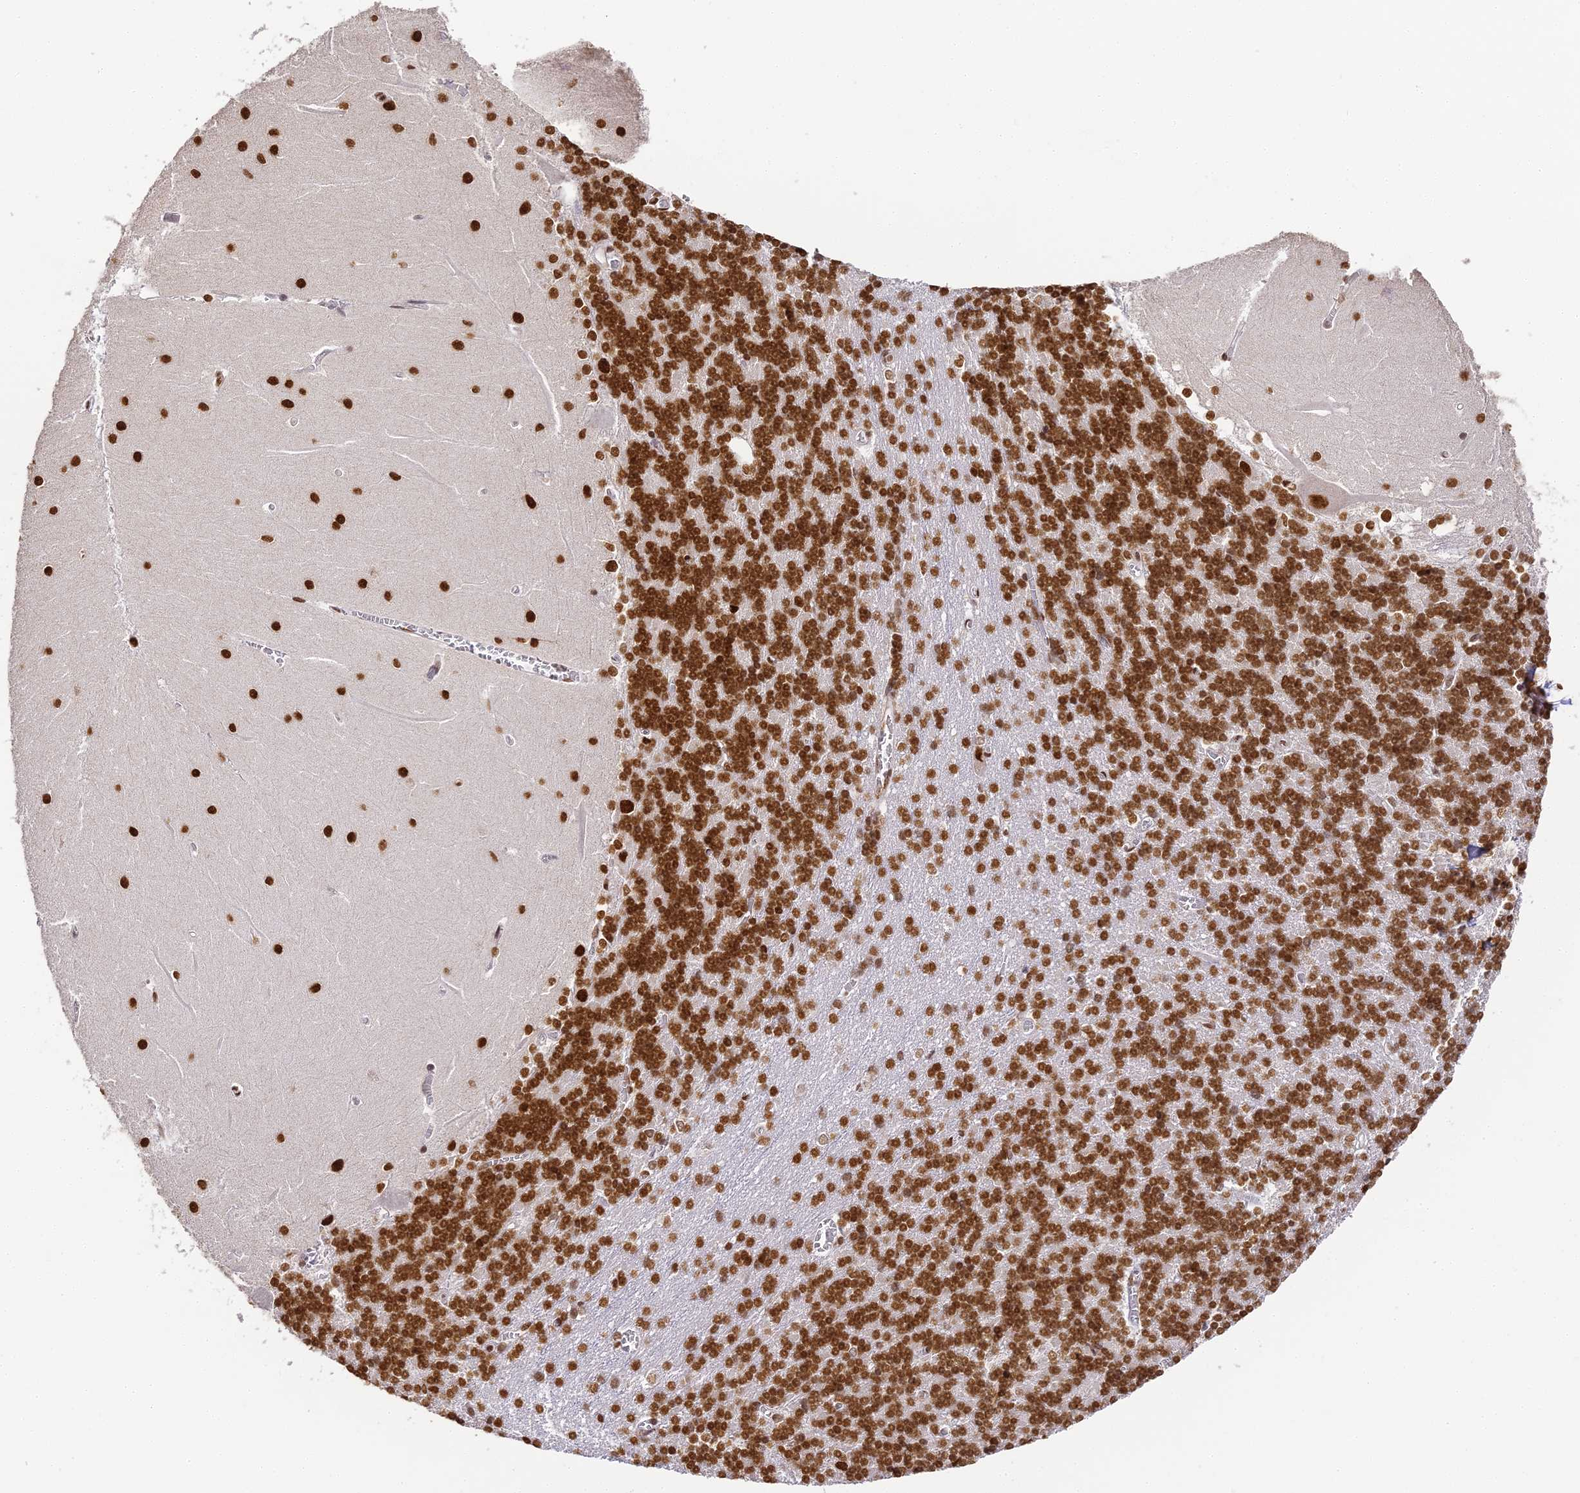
{"staining": {"intensity": "strong", "quantity": ">75%", "location": "nuclear"}, "tissue": "cerebellum", "cell_type": "Cells in granular layer", "image_type": "normal", "snomed": [{"axis": "morphology", "description": "Normal tissue, NOS"}, {"axis": "topography", "description": "Cerebellum"}], "caption": "Brown immunohistochemical staining in benign cerebellum exhibits strong nuclear expression in approximately >75% of cells in granular layer.", "gene": "HNRNPA1", "patient": {"sex": "male", "age": 37}}